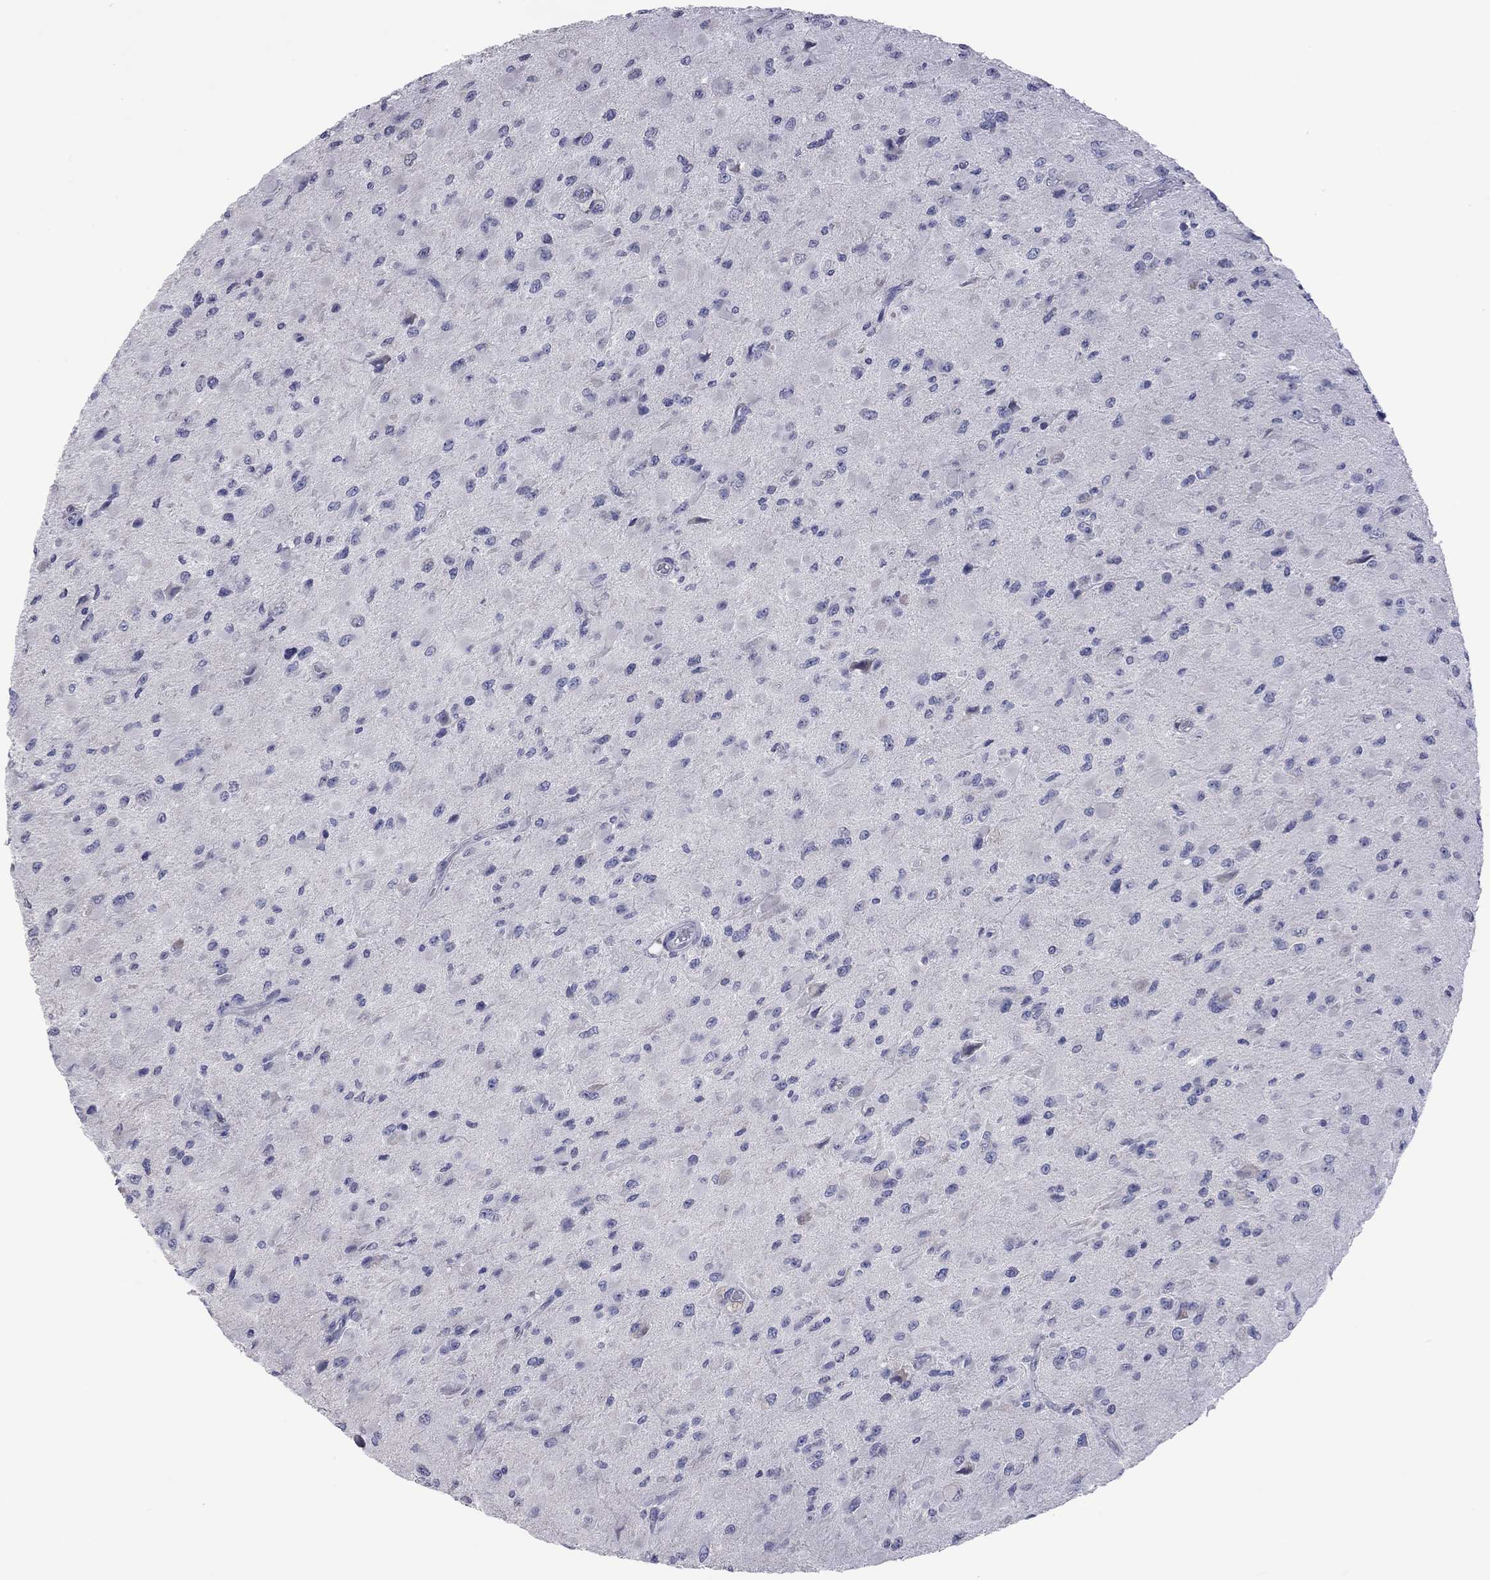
{"staining": {"intensity": "negative", "quantity": "none", "location": "none"}, "tissue": "glioma", "cell_type": "Tumor cells", "image_type": "cancer", "snomed": [{"axis": "morphology", "description": "Glioma, malignant, High grade"}, {"axis": "topography", "description": "Cerebral cortex"}], "caption": "This image is of glioma stained with IHC to label a protein in brown with the nuclei are counter-stained blue. There is no positivity in tumor cells.", "gene": "HYLS1", "patient": {"sex": "male", "age": 35}}